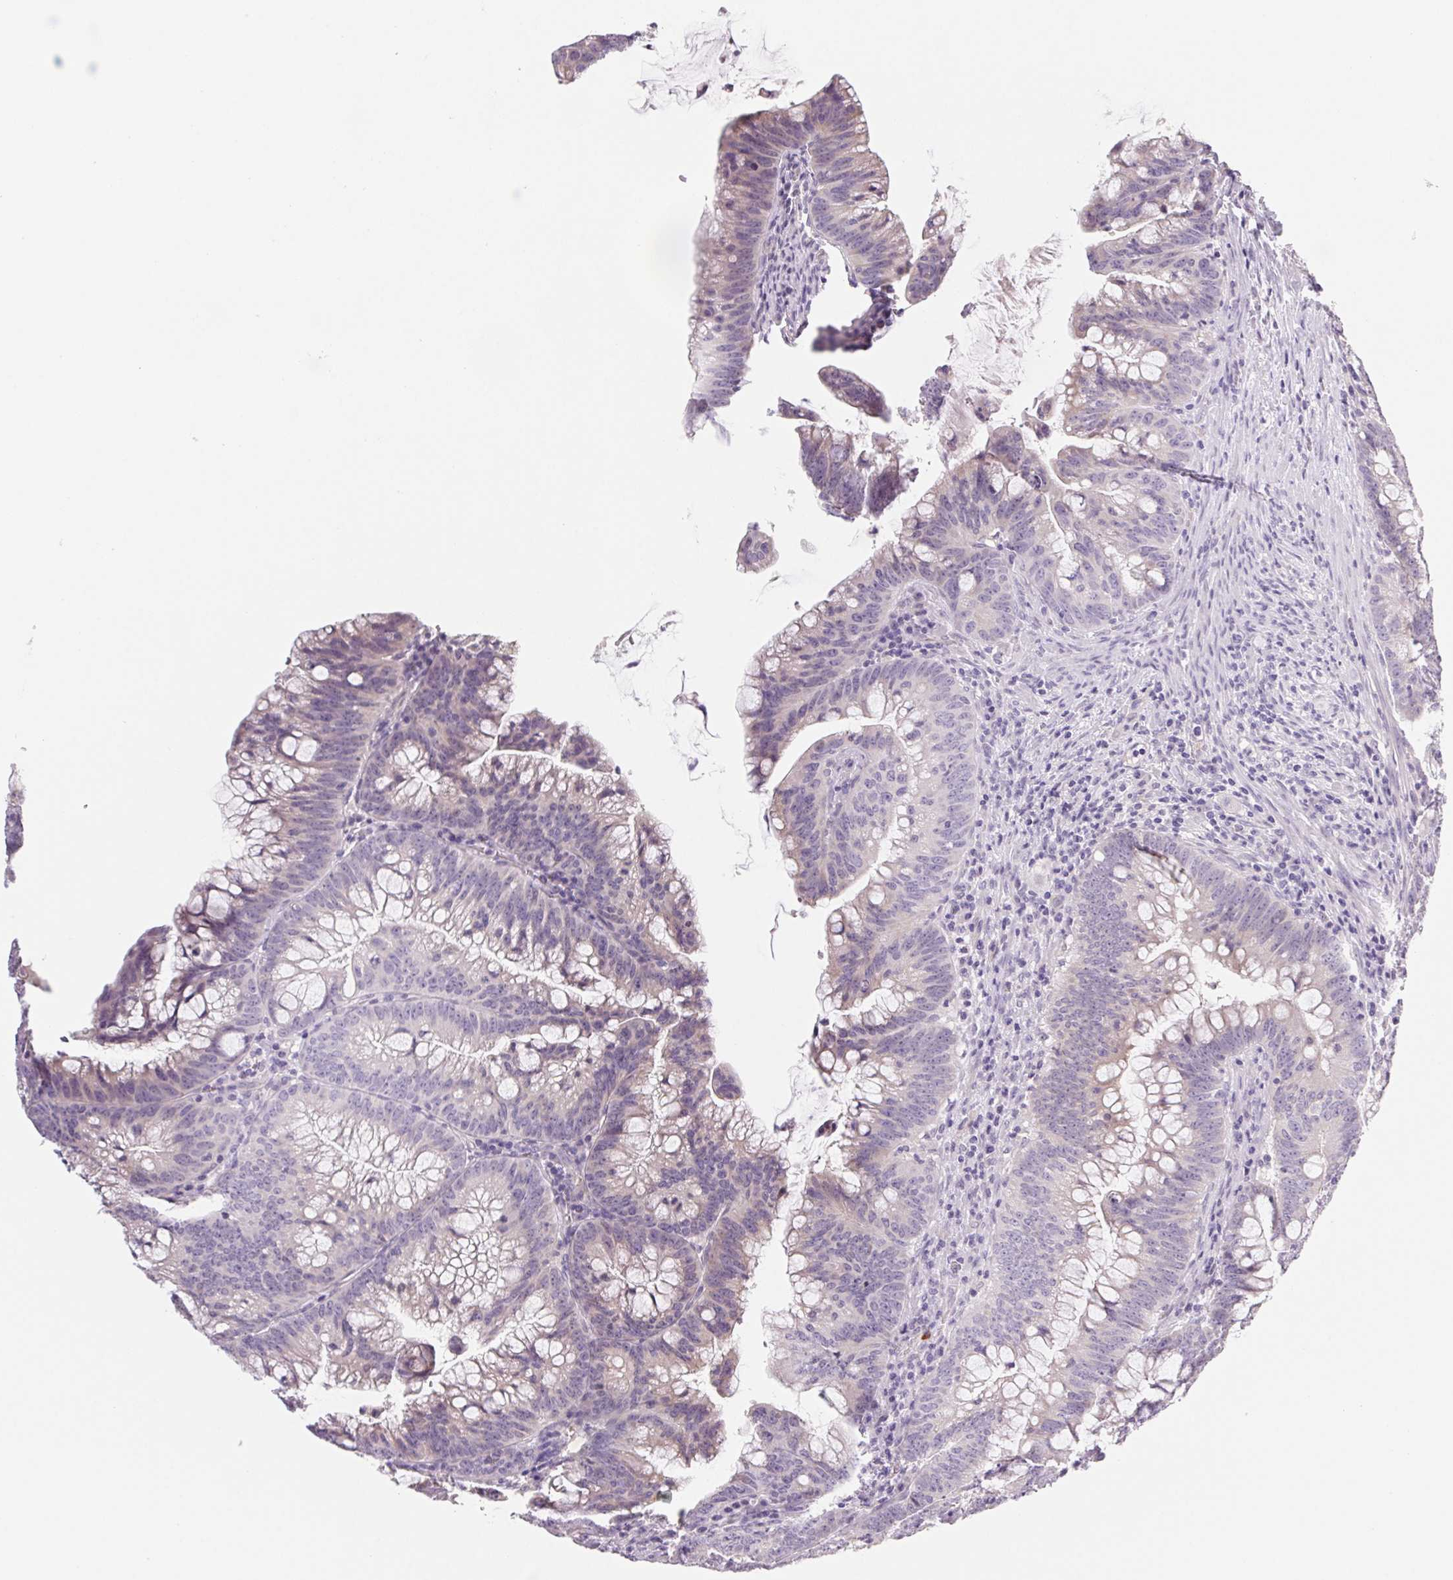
{"staining": {"intensity": "negative", "quantity": "none", "location": "none"}, "tissue": "colorectal cancer", "cell_type": "Tumor cells", "image_type": "cancer", "snomed": [{"axis": "morphology", "description": "Adenocarcinoma, NOS"}, {"axis": "topography", "description": "Colon"}], "caption": "This micrograph is of adenocarcinoma (colorectal) stained with immunohistochemistry (IHC) to label a protein in brown with the nuclei are counter-stained blue. There is no positivity in tumor cells.", "gene": "CTNND2", "patient": {"sex": "male", "age": 62}}